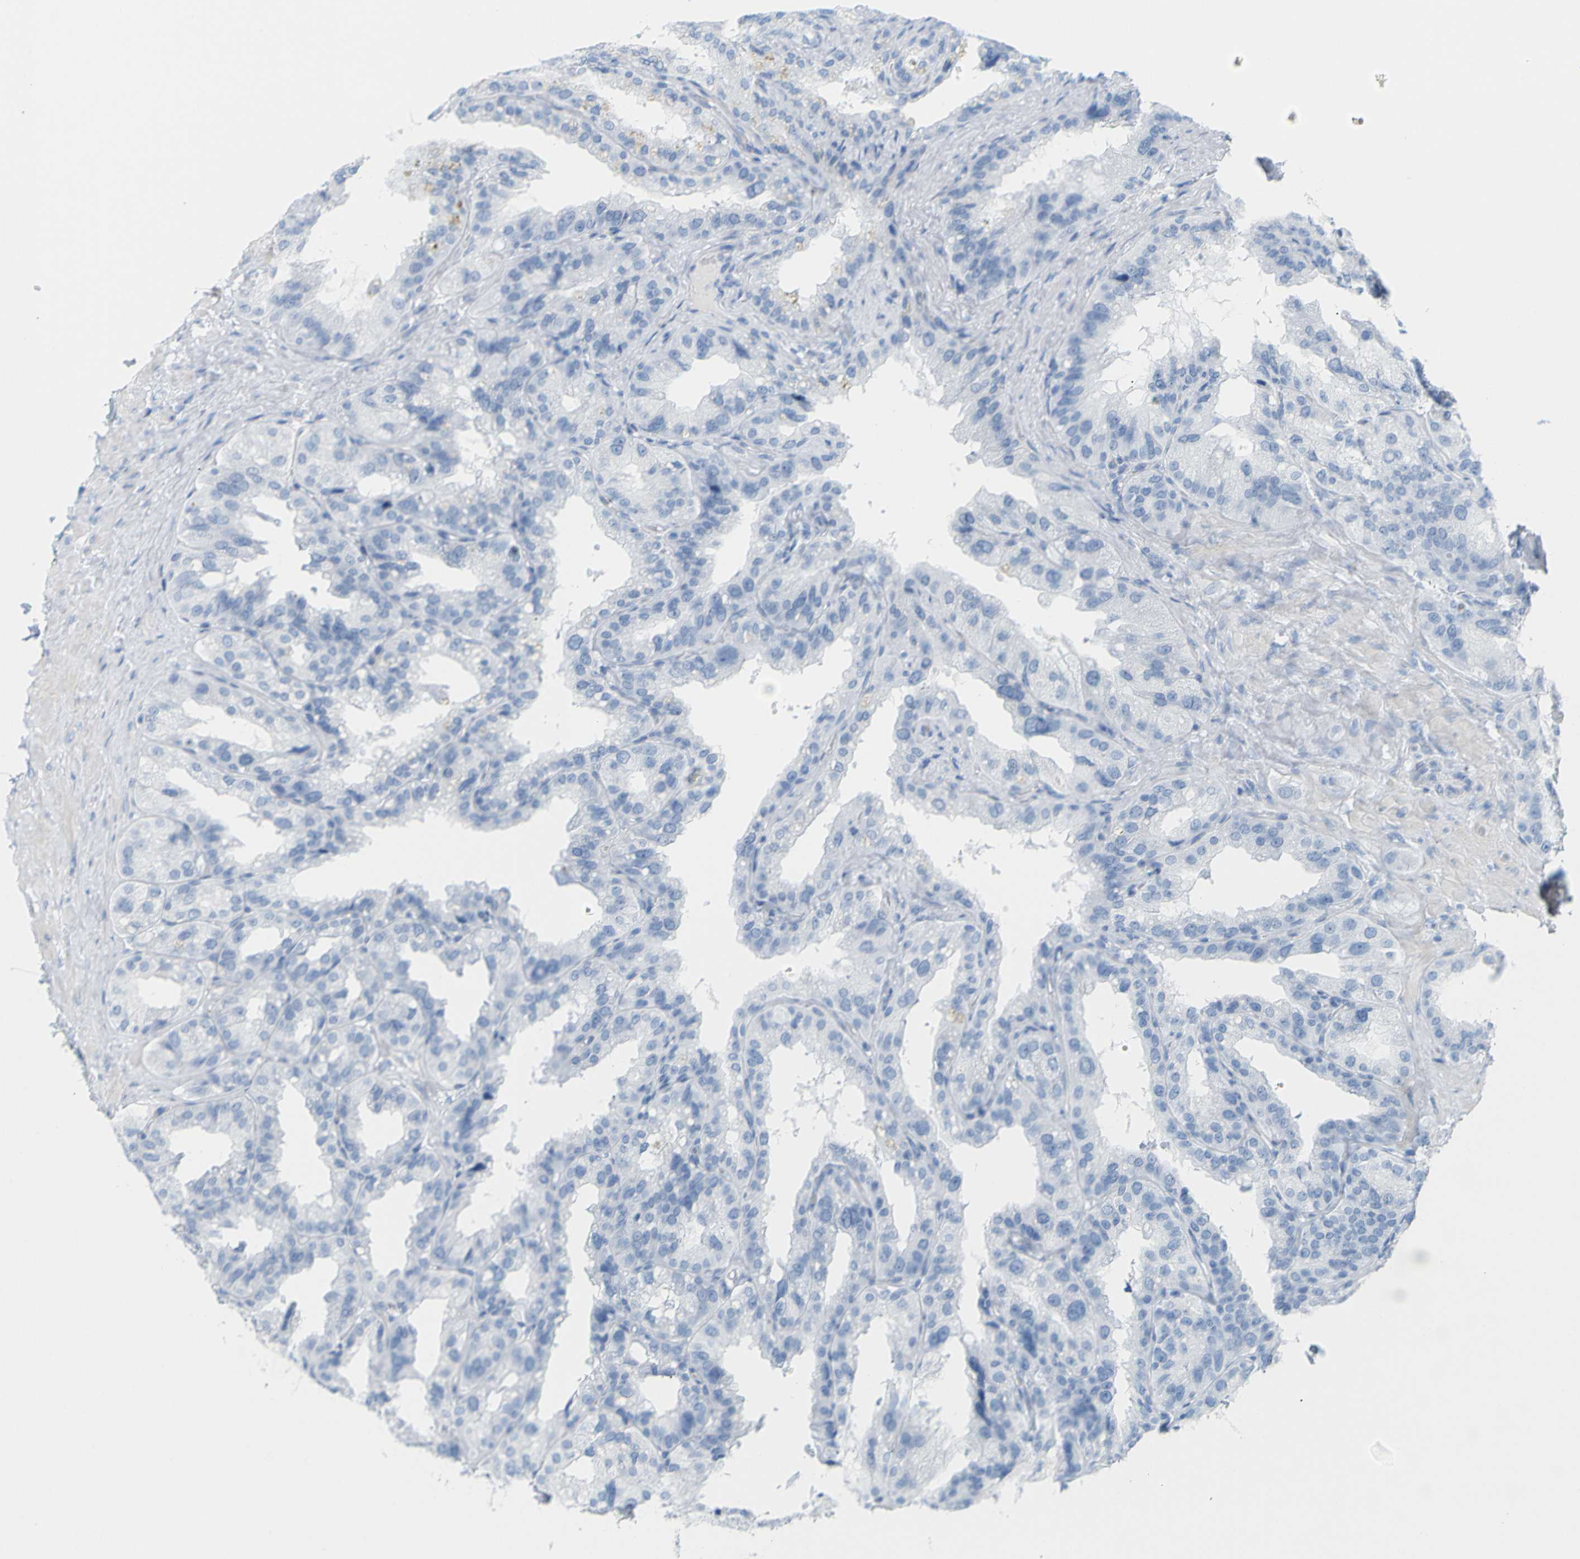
{"staining": {"intensity": "negative", "quantity": "none", "location": "none"}, "tissue": "seminal vesicle", "cell_type": "Glandular cells", "image_type": "normal", "snomed": [{"axis": "morphology", "description": "Normal tissue, NOS"}, {"axis": "topography", "description": "Seminal veicle"}], "caption": "Immunohistochemical staining of unremarkable human seminal vesicle reveals no significant expression in glandular cells.", "gene": "OPN1SW", "patient": {"sex": "male", "age": 68}}